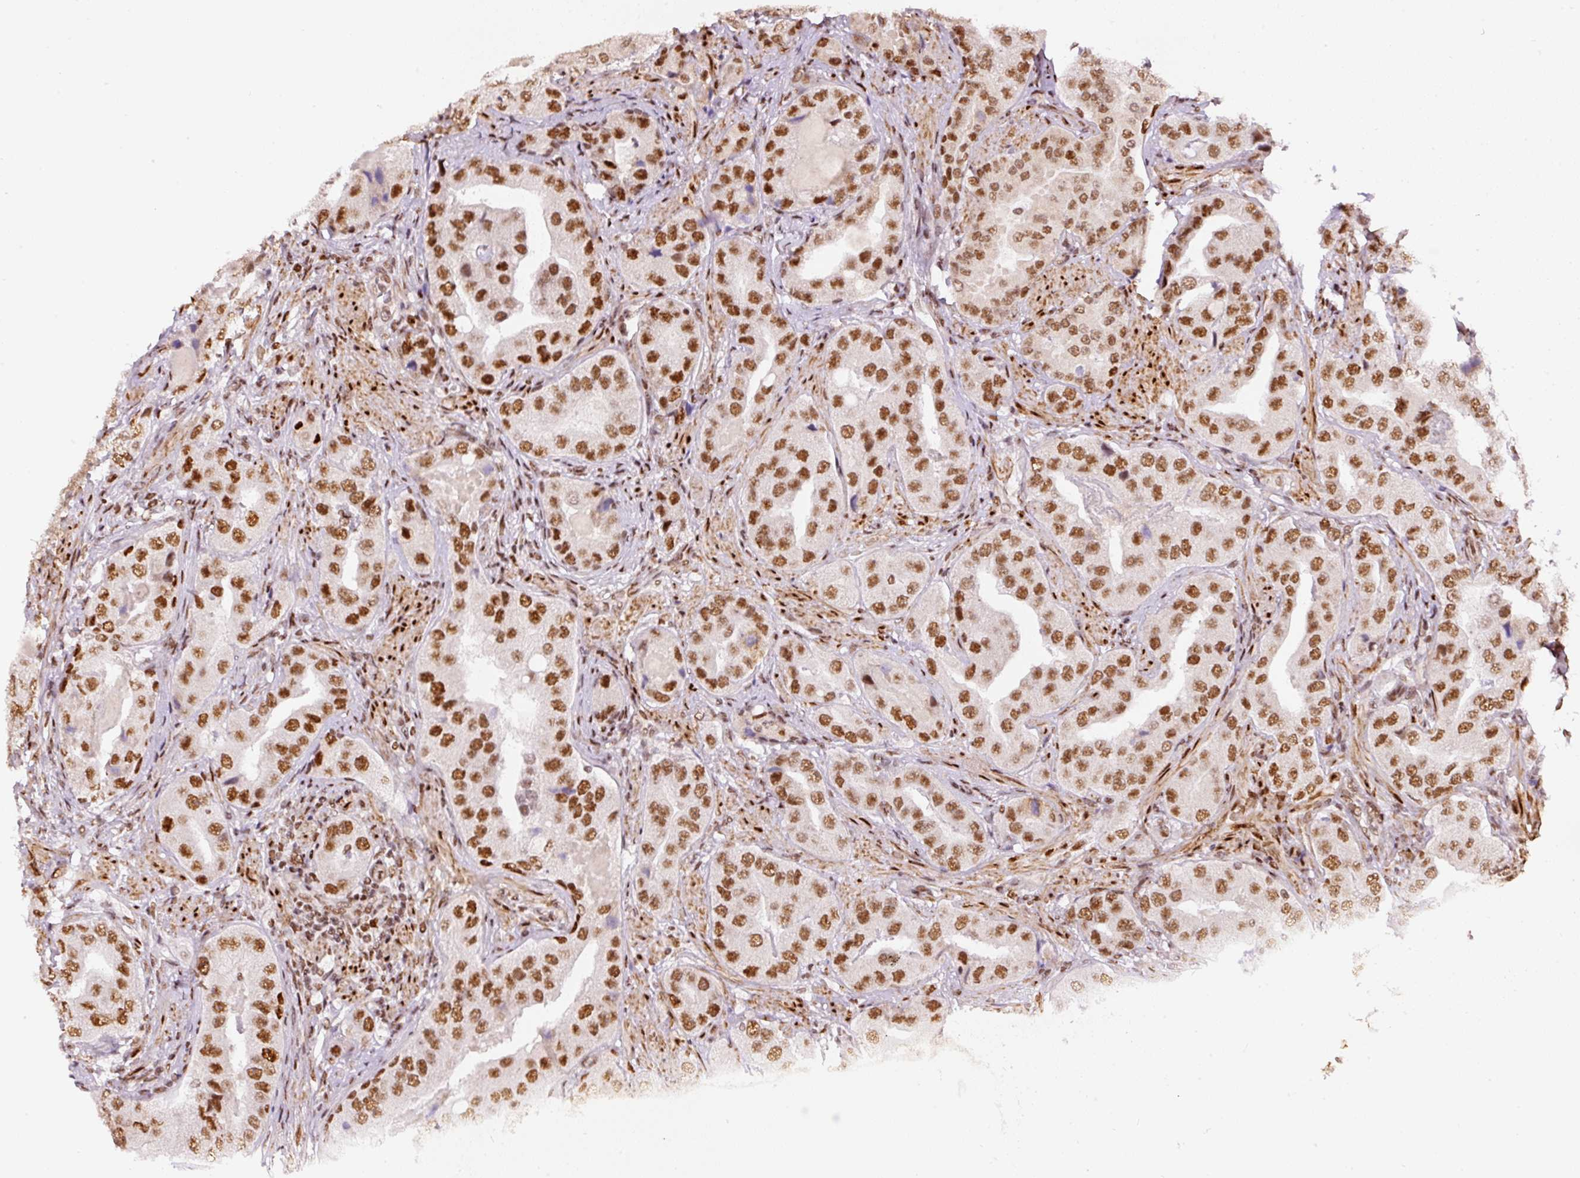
{"staining": {"intensity": "strong", "quantity": ">75%", "location": "nuclear"}, "tissue": "prostate cancer", "cell_type": "Tumor cells", "image_type": "cancer", "snomed": [{"axis": "morphology", "description": "Adenocarcinoma, High grade"}, {"axis": "topography", "description": "Prostate"}], "caption": "This is a photomicrograph of immunohistochemistry (IHC) staining of prostate cancer, which shows strong positivity in the nuclear of tumor cells.", "gene": "HNRNPC", "patient": {"sex": "male", "age": 63}}